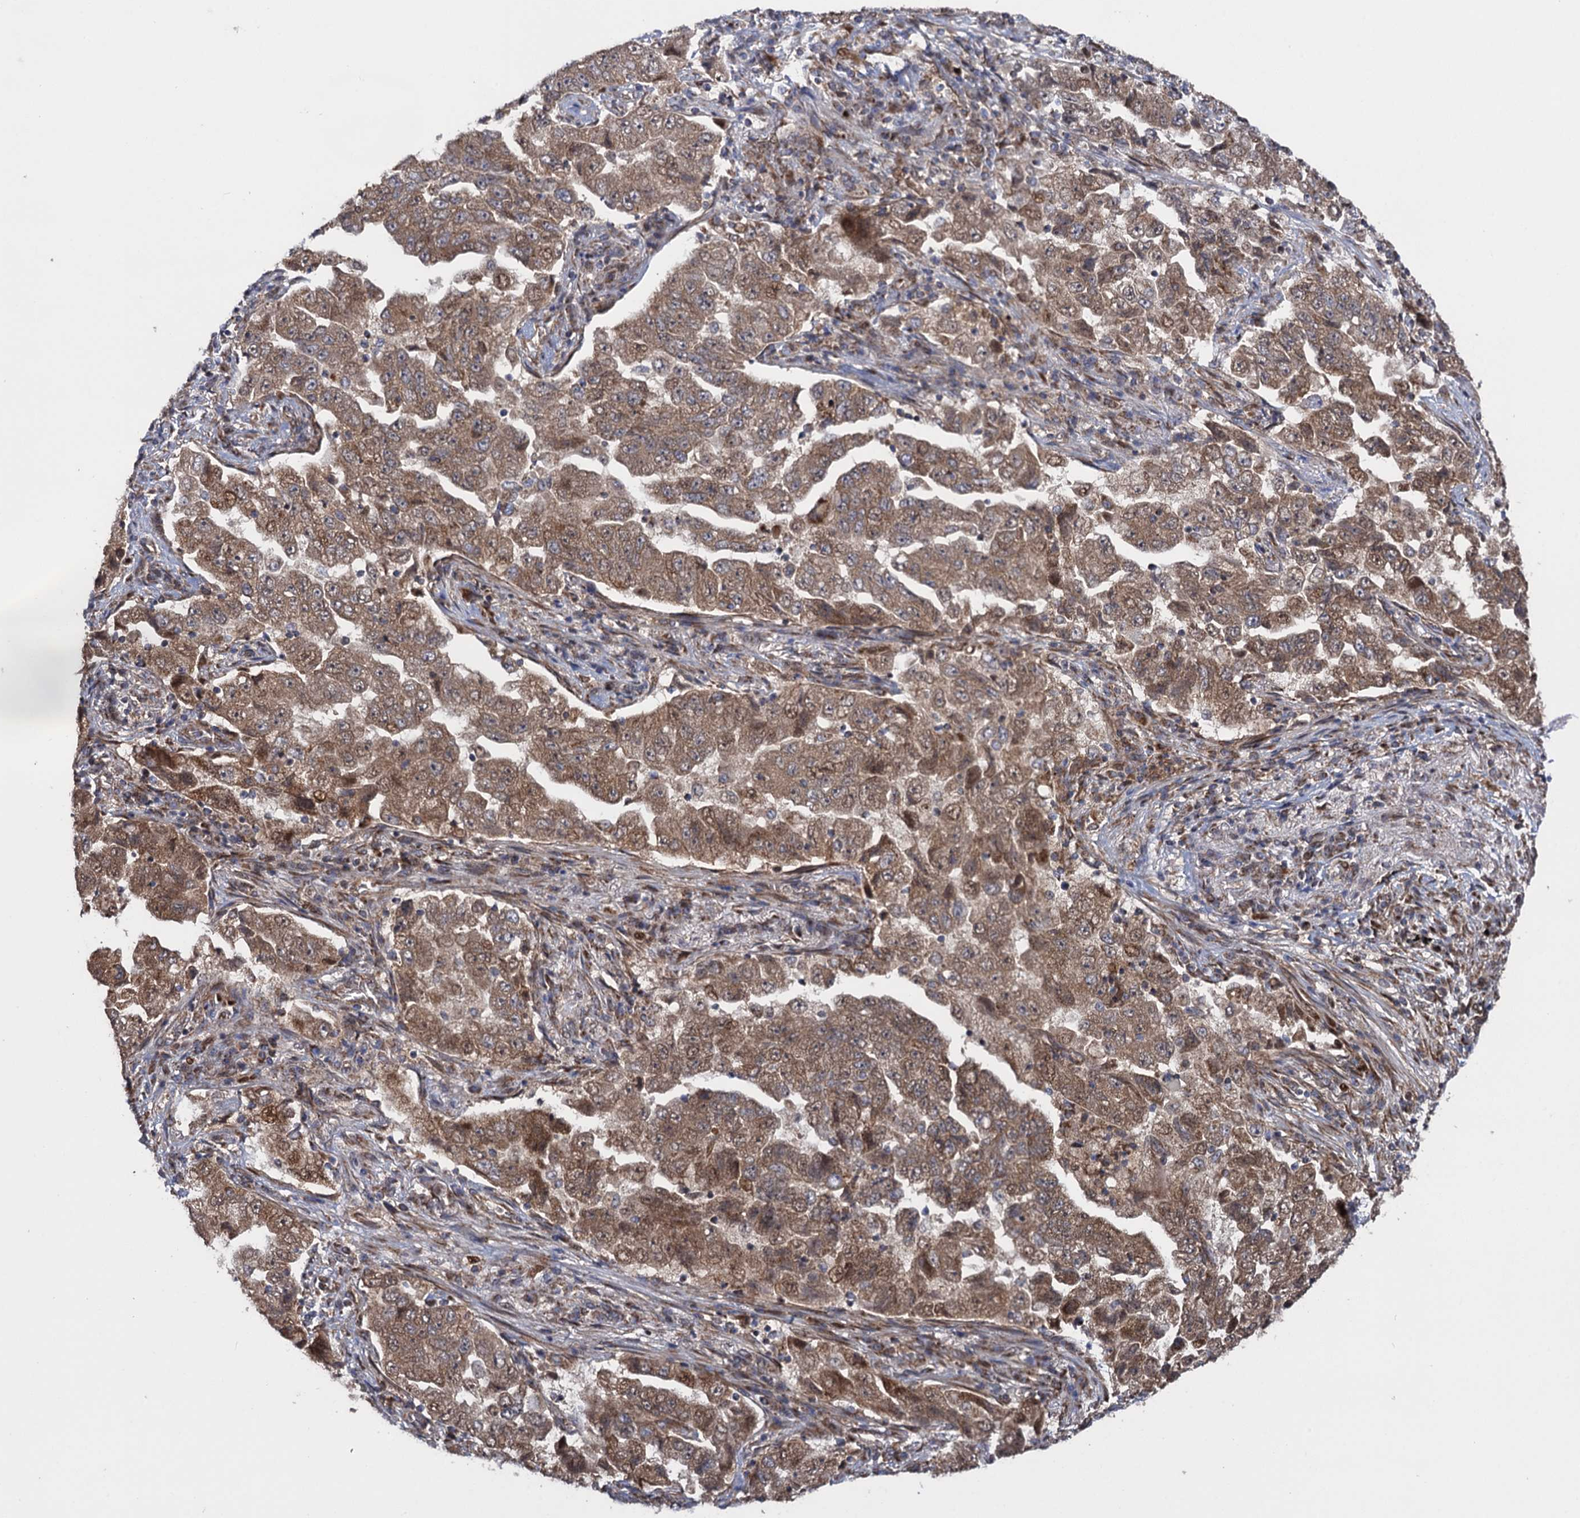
{"staining": {"intensity": "moderate", "quantity": ">75%", "location": "cytoplasmic/membranous,nuclear"}, "tissue": "lung cancer", "cell_type": "Tumor cells", "image_type": "cancer", "snomed": [{"axis": "morphology", "description": "Adenocarcinoma, NOS"}, {"axis": "topography", "description": "Lung"}], "caption": "Brown immunohistochemical staining in human adenocarcinoma (lung) reveals moderate cytoplasmic/membranous and nuclear staining in approximately >75% of tumor cells.", "gene": "HAUS1", "patient": {"sex": "female", "age": 51}}